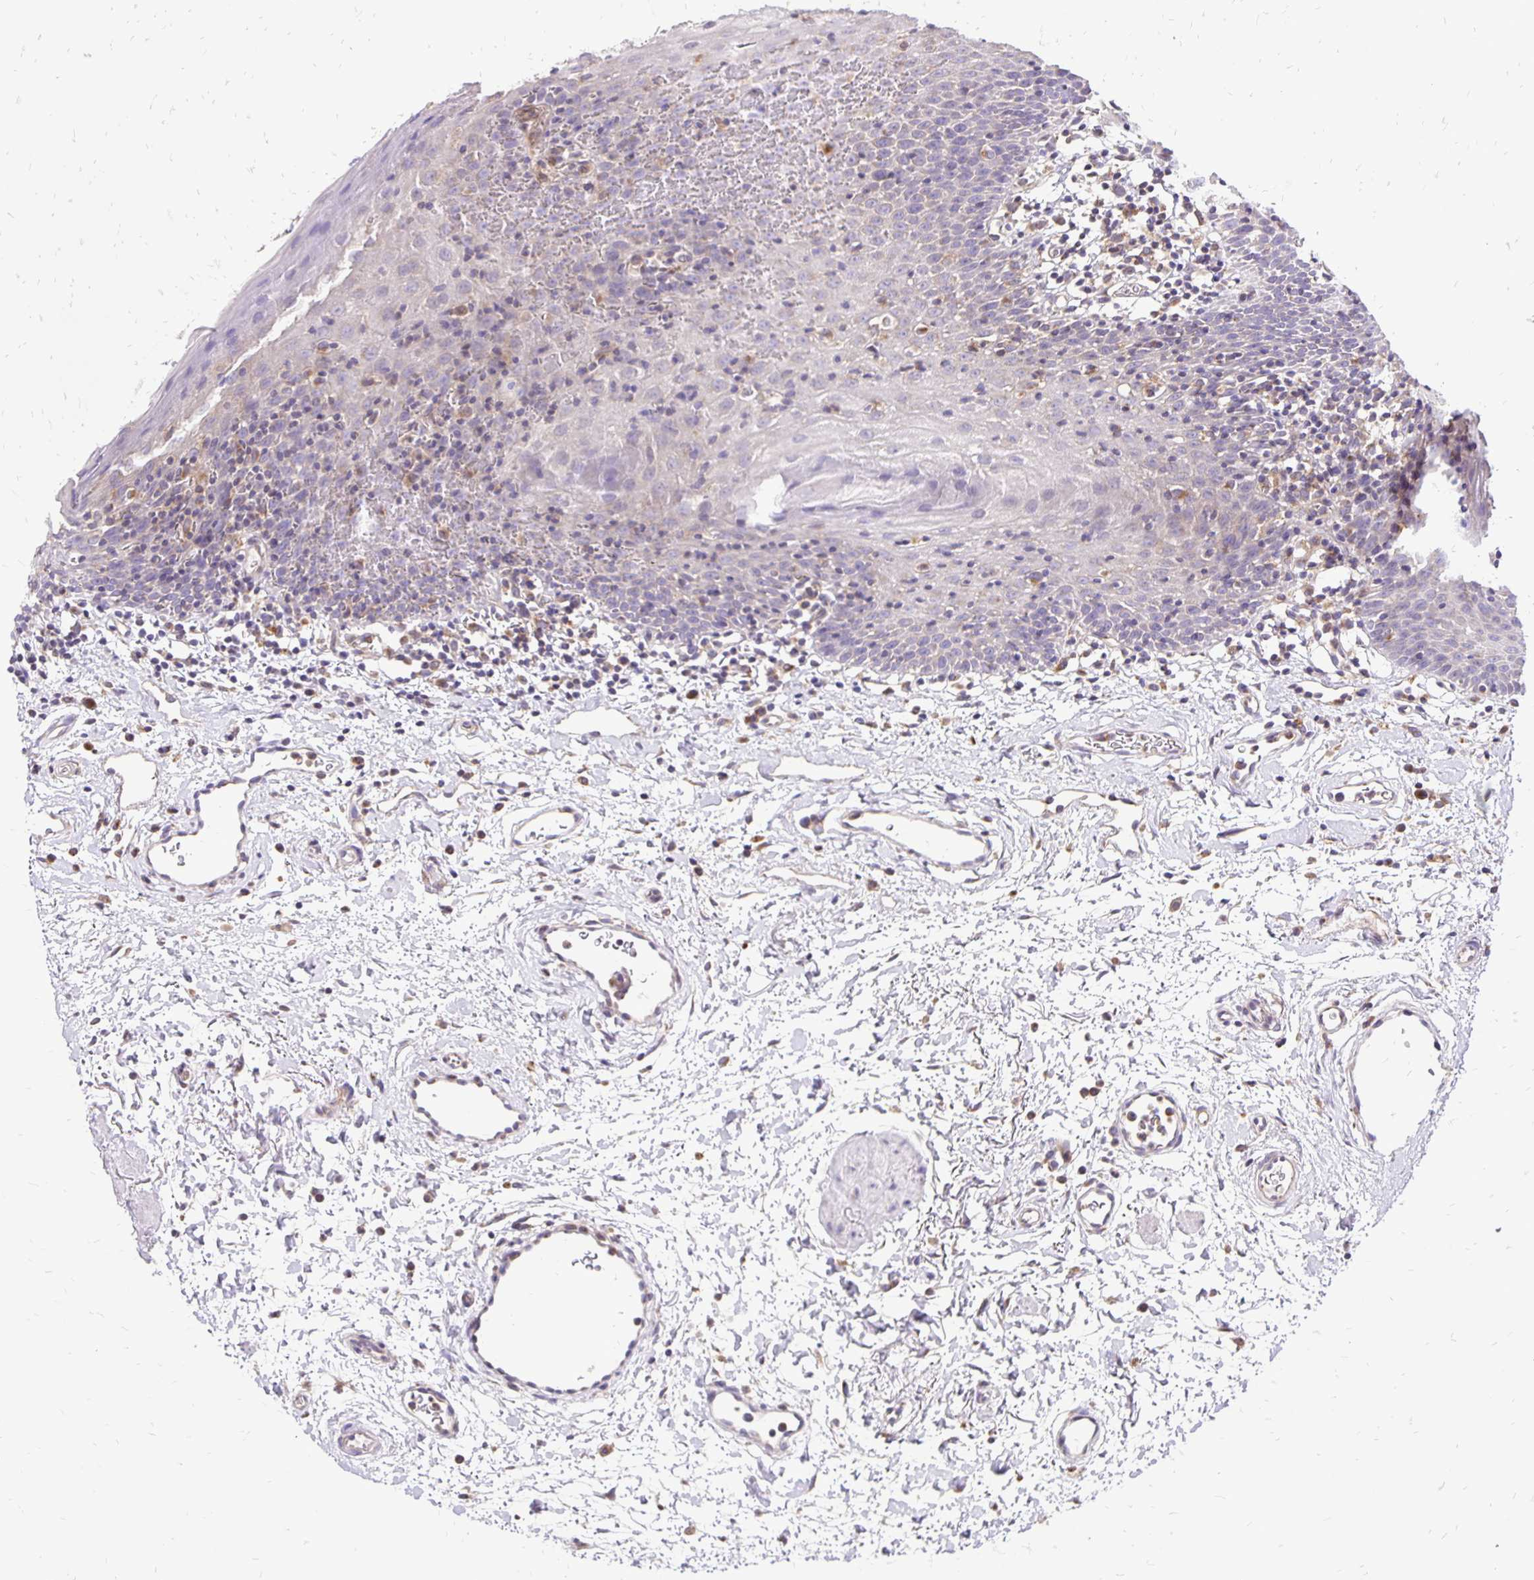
{"staining": {"intensity": "negative", "quantity": "none", "location": "none"}, "tissue": "oral mucosa", "cell_type": "Squamous epithelial cells", "image_type": "normal", "snomed": [{"axis": "morphology", "description": "Normal tissue, NOS"}, {"axis": "topography", "description": "Oral tissue"}], "caption": "The image demonstrates no significant staining in squamous epithelial cells of oral mucosa.", "gene": "EIF5A", "patient": {"sex": "male", "age": 66}}